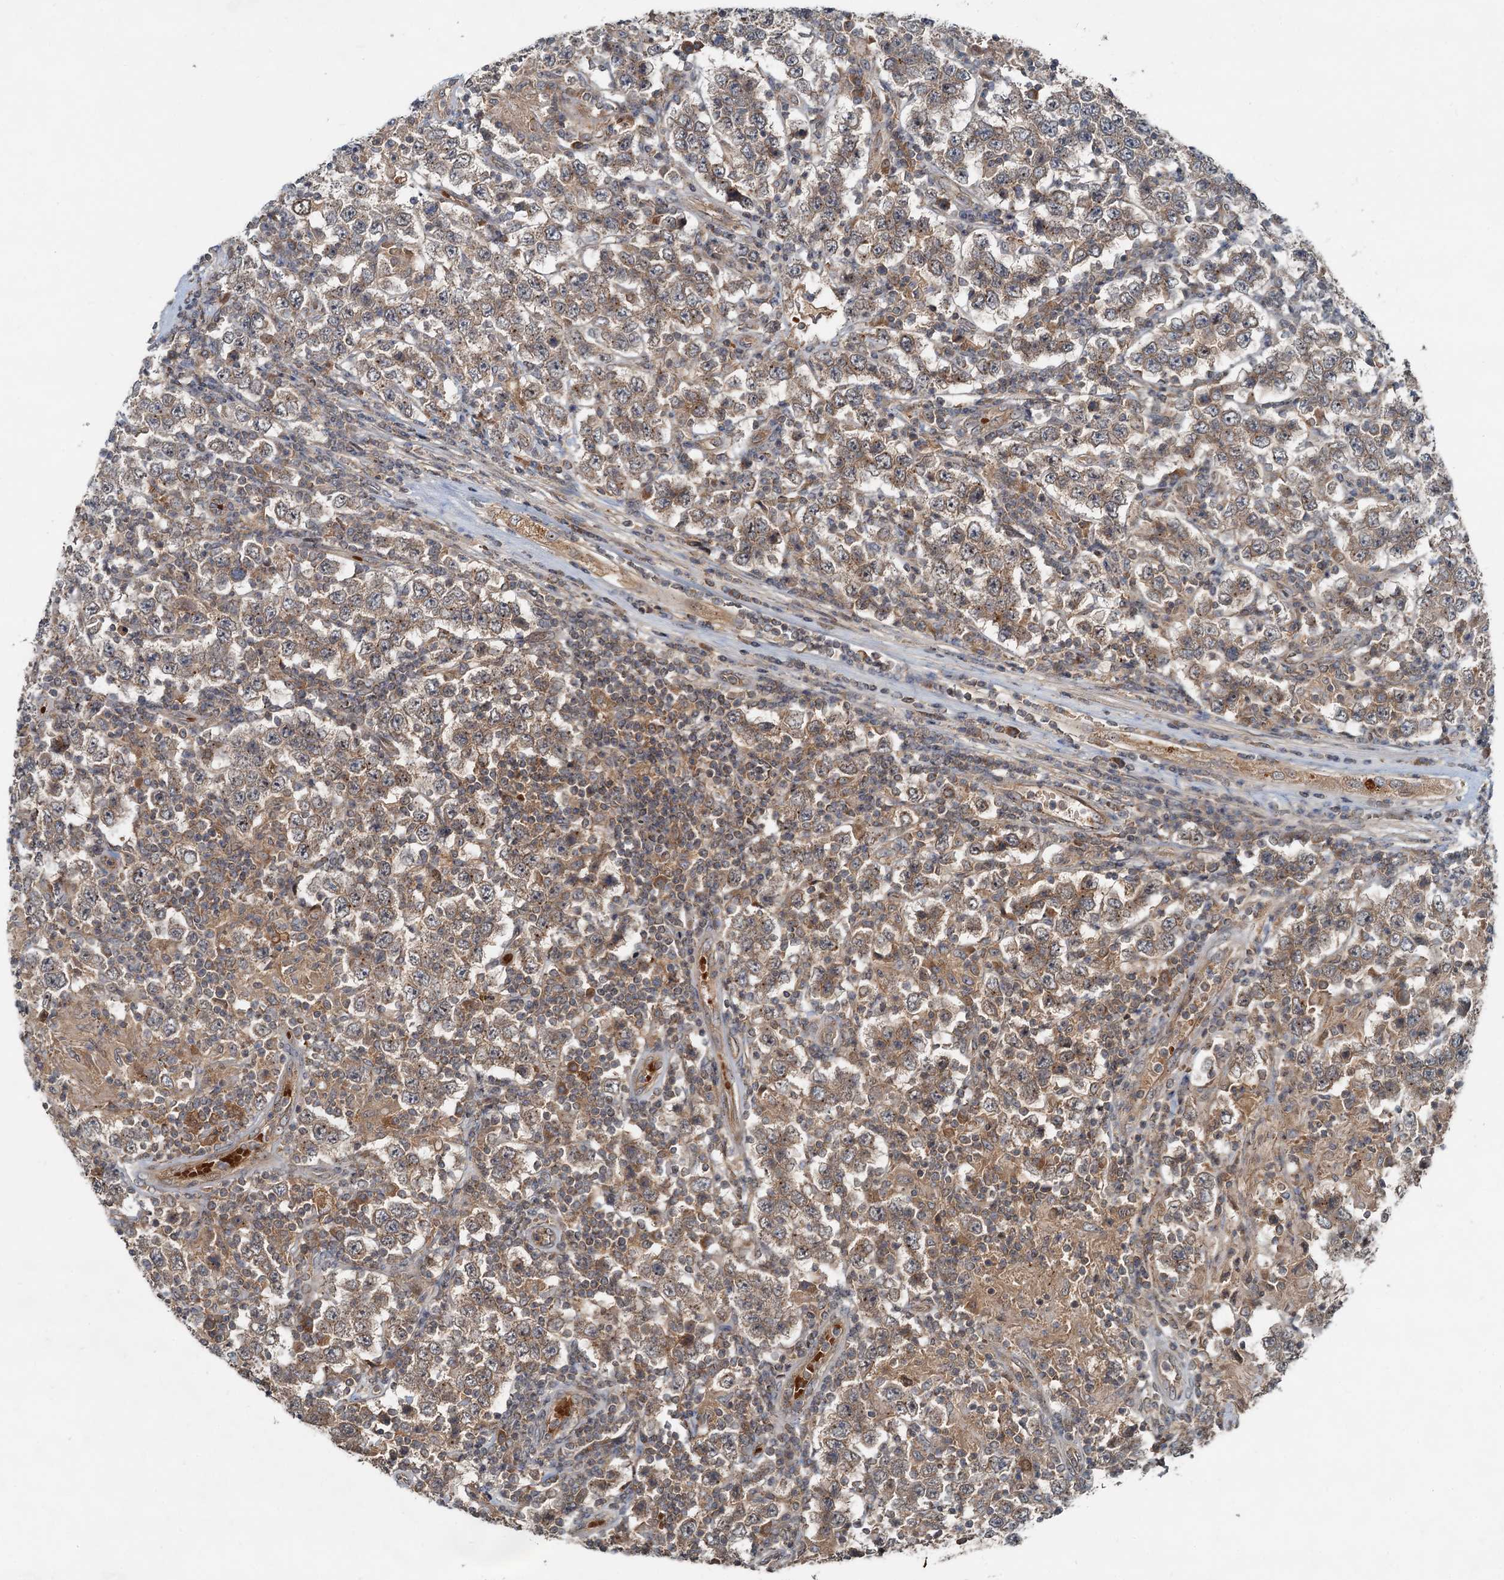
{"staining": {"intensity": "moderate", "quantity": ">75%", "location": "cytoplasmic/membranous"}, "tissue": "testis cancer", "cell_type": "Tumor cells", "image_type": "cancer", "snomed": [{"axis": "morphology", "description": "Normal tissue, NOS"}, {"axis": "morphology", "description": "Urothelial carcinoma, High grade"}, {"axis": "morphology", "description": "Seminoma, NOS"}, {"axis": "morphology", "description": "Carcinoma, Embryonal, NOS"}, {"axis": "topography", "description": "Urinary bladder"}, {"axis": "topography", "description": "Testis"}], "caption": "Embryonal carcinoma (testis) stained for a protein exhibits moderate cytoplasmic/membranous positivity in tumor cells.", "gene": "CEP68", "patient": {"sex": "male", "age": 41}}